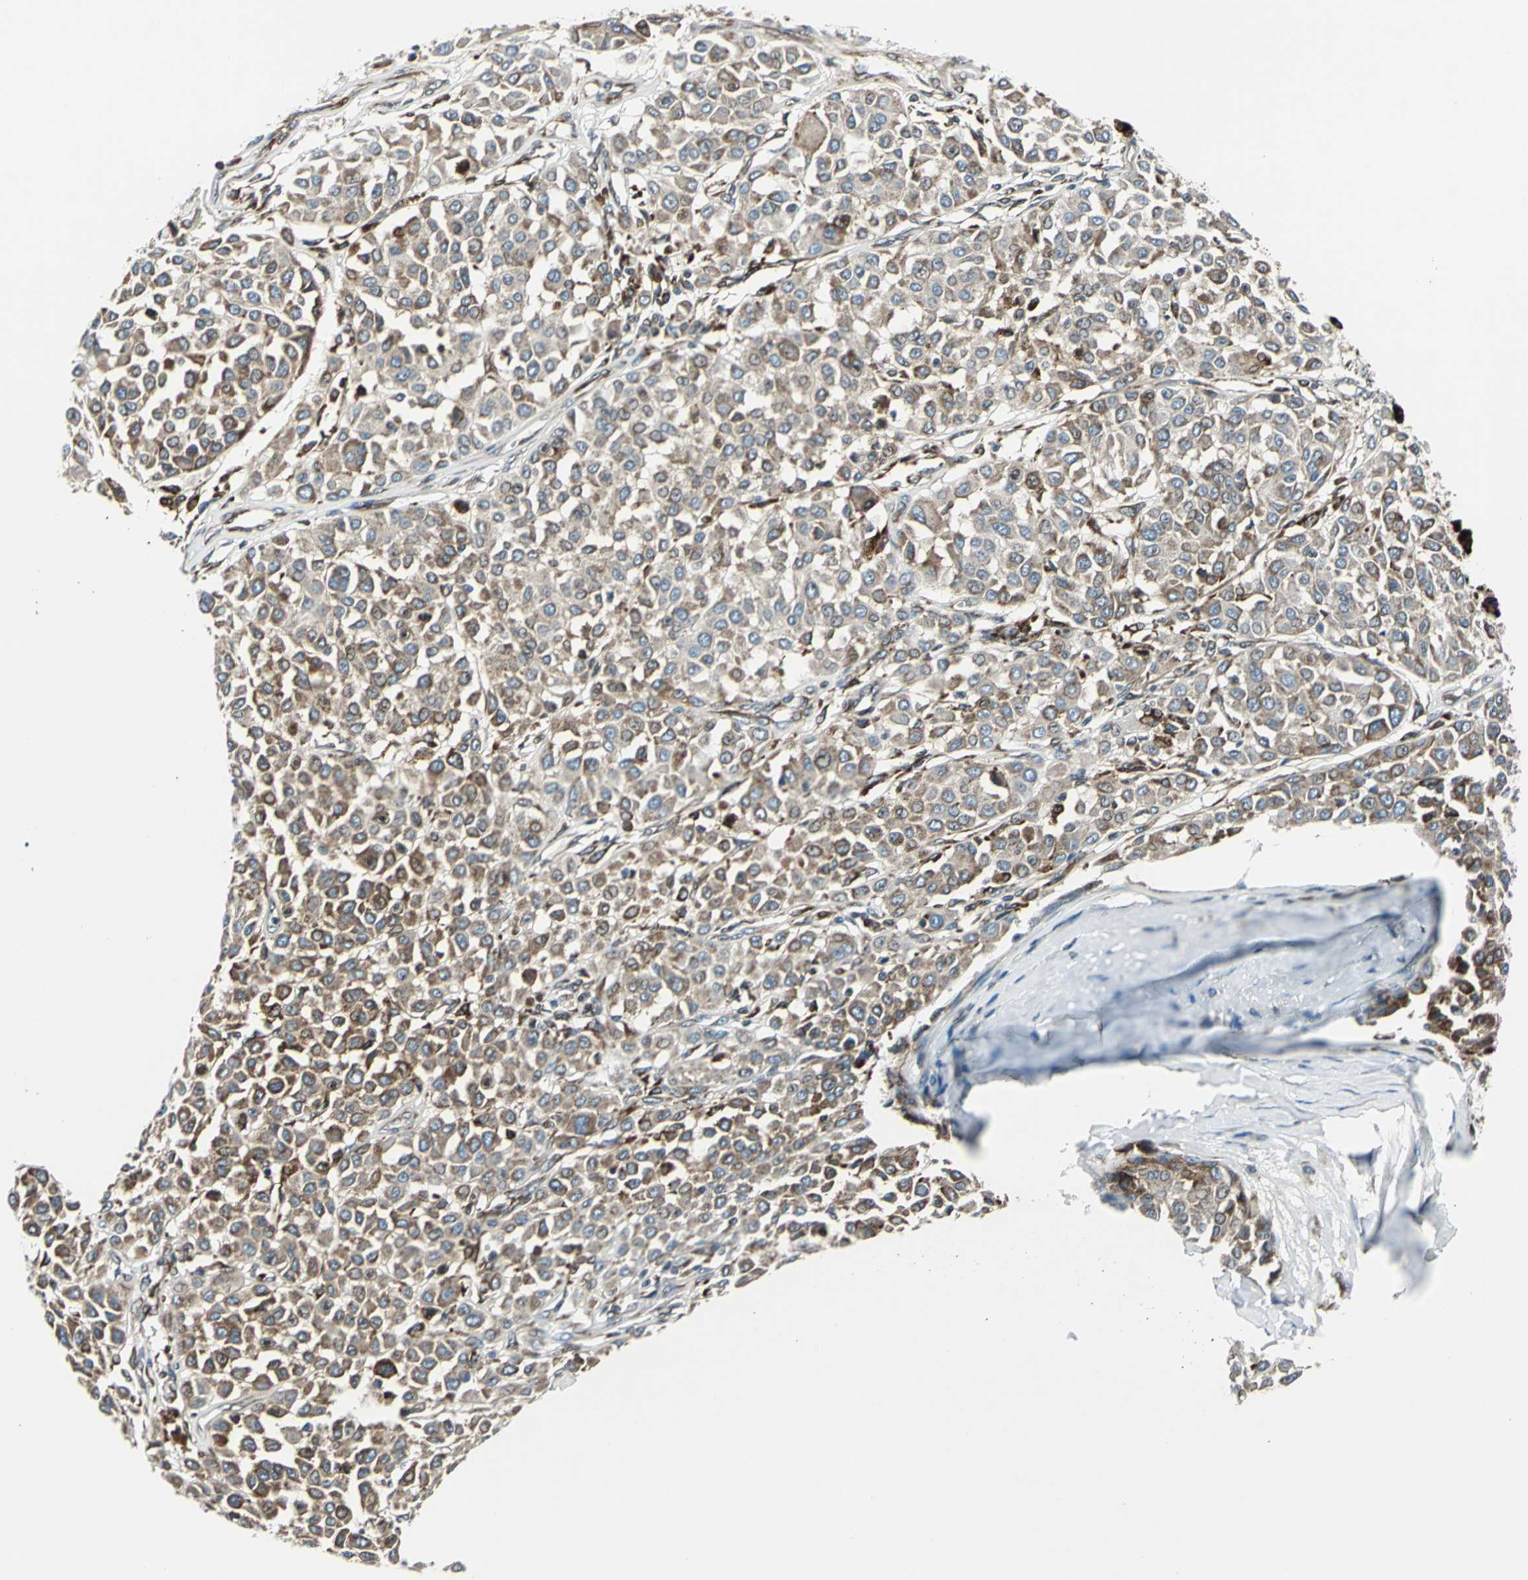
{"staining": {"intensity": "strong", "quantity": "25%-75%", "location": "cytoplasmic/membranous"}, "tissue": "melanoma", "cell_type": "Tumor cells", "image_type": "cancer", "snomed": [{"axis": "morphology", "description": "Malignant melanoma, Metastatic site"}, {"axis": "topography", "description": "Soft tissue"}], "caption": "Immunohistochemical staining of malignant melanoma (metastatic site) shows strong cytoplasmic/membranous protein staining in approximately 25%-75% of tumor cells.", "gene": "HTATIP2", "patient": {"sex": "male", "age": 41}}